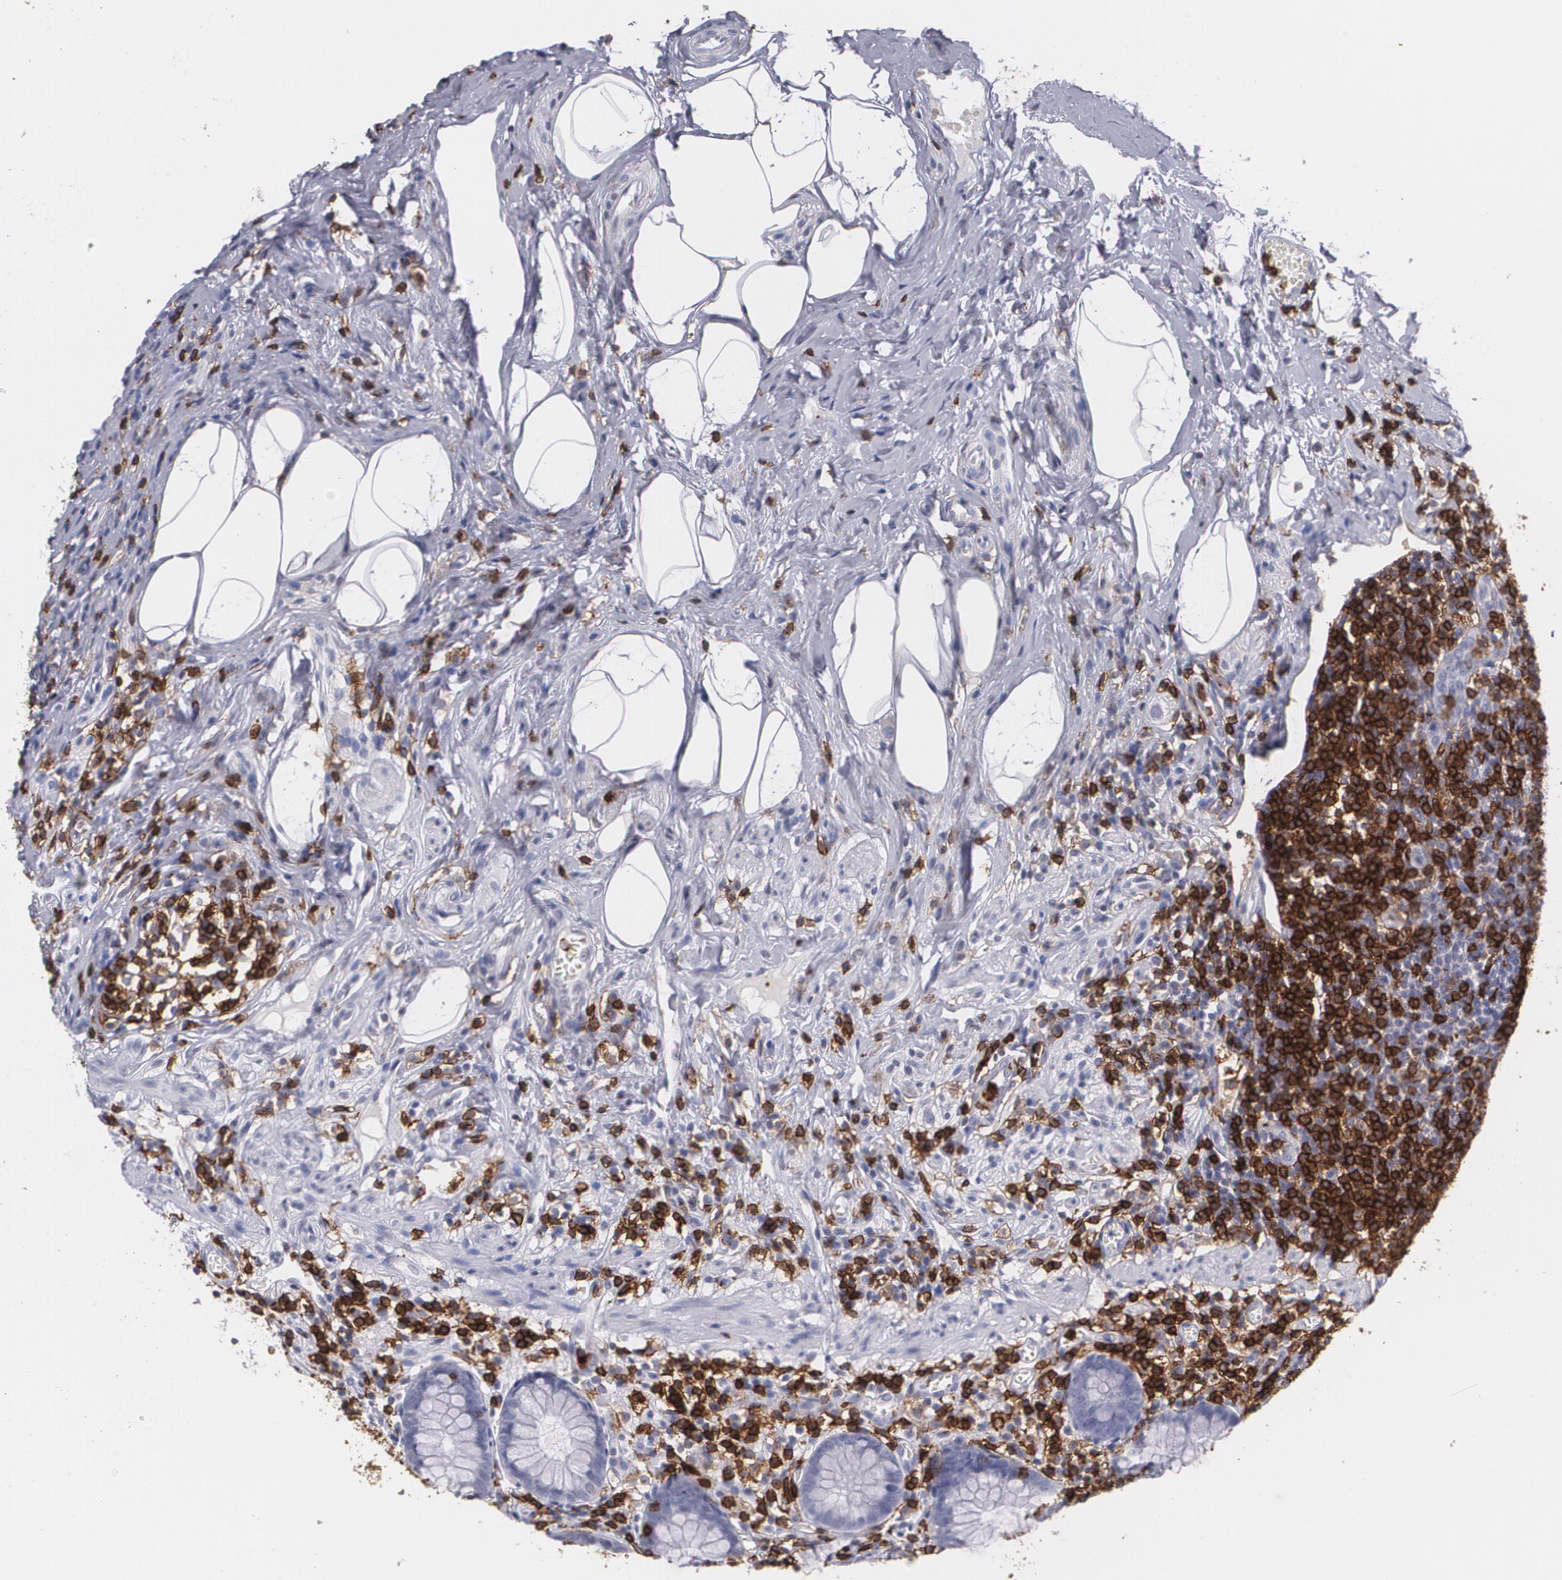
{"staining": {"intensity": "negative", "quantity": "none", "location": "none"}, "tissue": "appendix", "cell_type": "Glandular cells", "image_type": "normal", "snomed": [{"axis": "morphology", "description": "Normal tissue, NOS"}, {"axis": "topography", "description": "Appendix"}], "caption": "IHC of unremarkable human appendix demonstrates no positivity in glandular cells. (DAB (3,3'-diaminobenzidine) immunohistochemistry (IHC) visualized using brightfield microscopy, high magnification).", "gene": "PTPRC", "patient": {"sex": "male", "age": 38}}